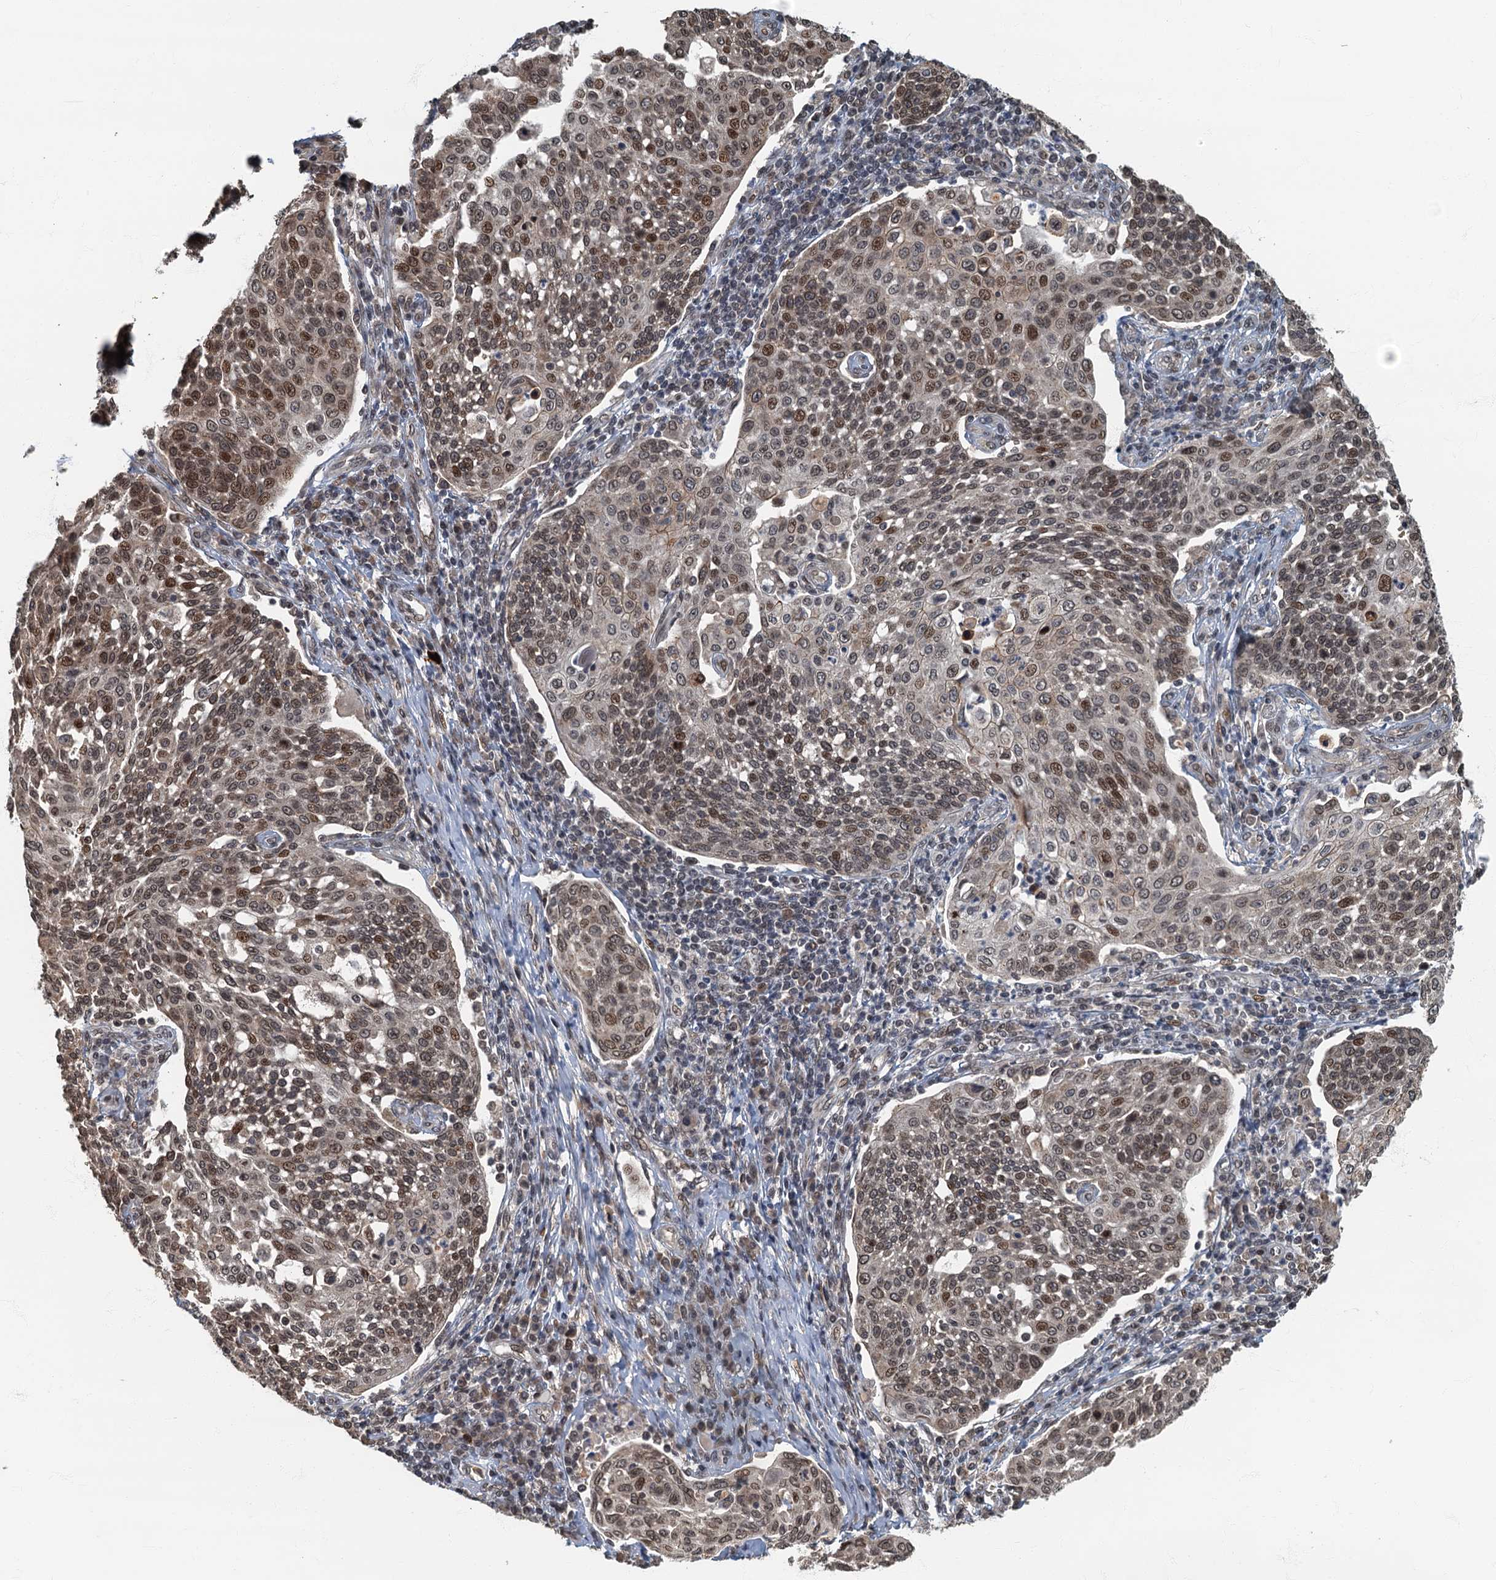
{"staining": {"intensity": "moderate", "quantity": ">75%", "location": "nuclear"}, "tissue": "cervical cancer", "cell_type": "Tumor cells", "image_type": "cancer", "snomed": [{"axis": "morphology", "description": "Squamous cell carcinoma, NOS"}, {"axis": "topography", "description": "Cervix"}], "caption": "Immunohistochemistry (IHC) photomicrograph of neoplastic tissue: human cervical cancer (squamous cell carcinoma) stained using immunohistochemistry (IHC) displays medium levels of moderate protein expression localized specifically in the nuclear of tumor cells, appearing as a nuclear brown color.", "gene": "CKAP2L", "patient": {"sex": "female", "age": 34}}